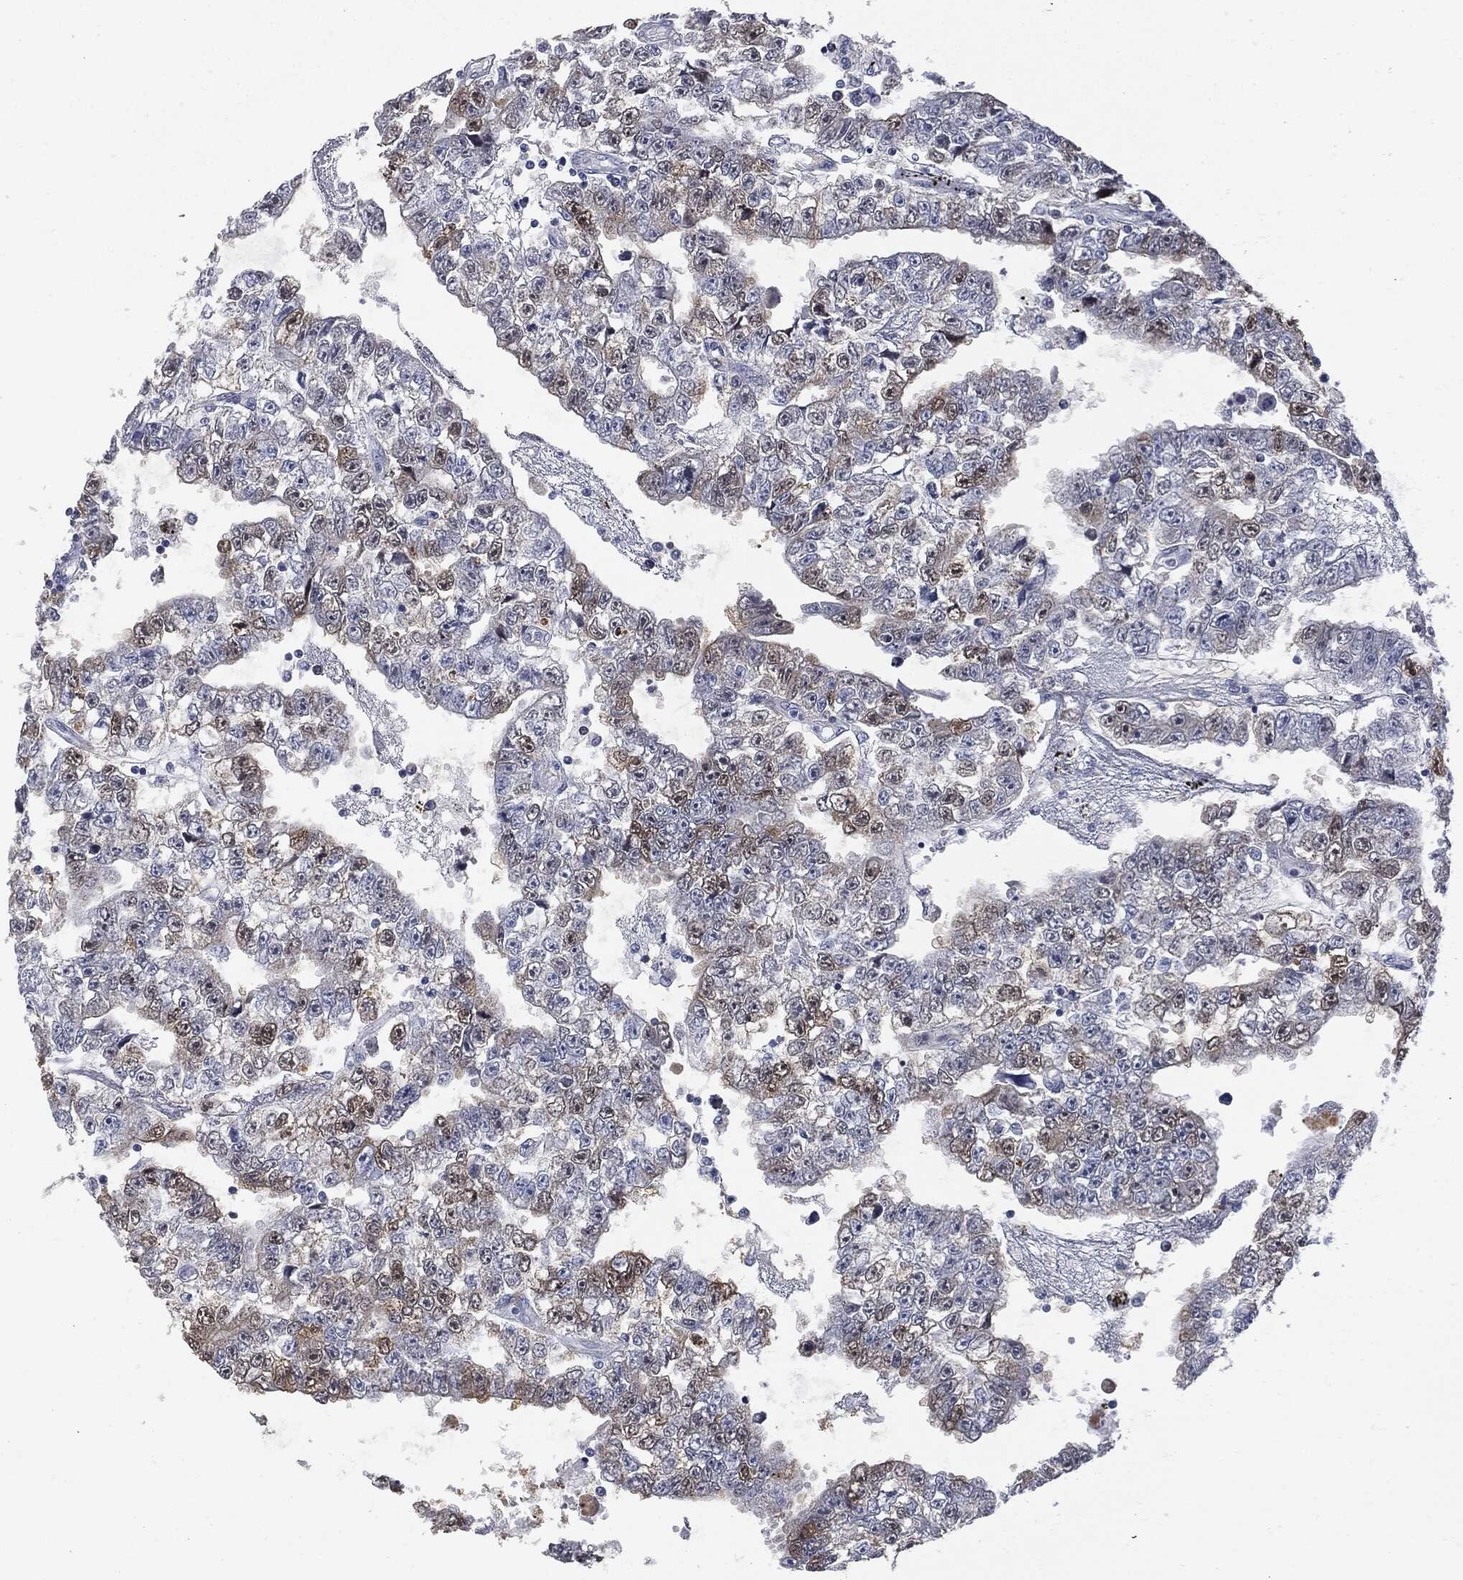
{"staining": {"intensity": "weak", "quantity": "25%-75%", "location": "cytoplasmic/membranous"}, "tissue": "testis cancer", "cell_type": "Tumor cells", "image_type": "cancer", "snomed": [{"axis": "morphology", "description": "Carcinoma, Embryonal, NOS"}, {"axis": "topography", "description": "Testis"}], "caption": "This histopathology image demonstrates embryonal carcinoma (testis) stained with immunohistochemistry (IHC) to label a protein in brown. The cytoplasmic/membranous of tumor cells show weak positivity for the protein. Nuclei are counter-stained blue.", "gene": "UBE2C", "patient": {"sex": "male", "age": 25}}